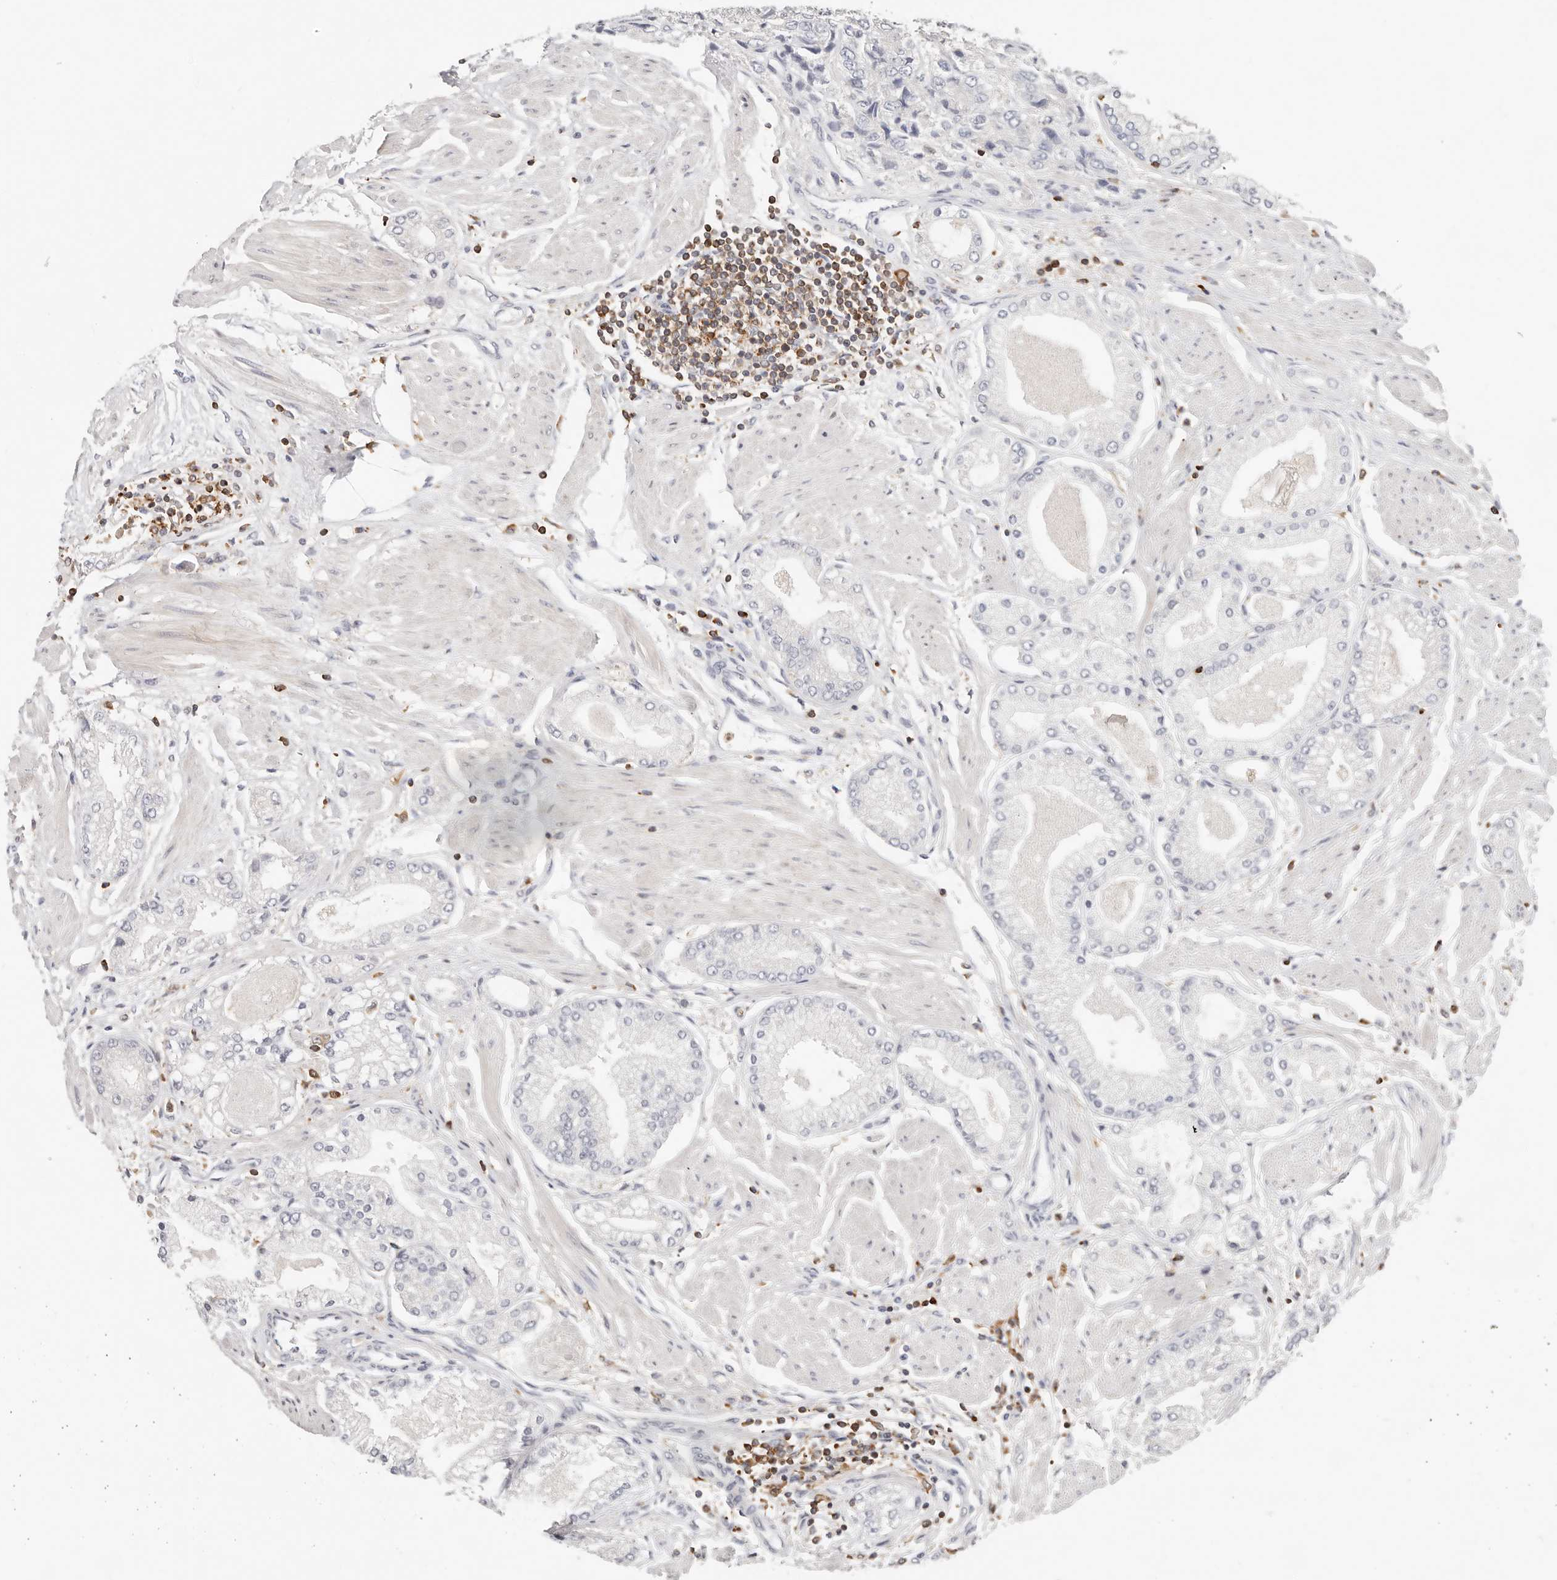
{"staining": {"intensity": "negative", "quantity": "none", "location": "none"}, "tissue": "prostate cancer", "cell_type": "Tumor cells", "image_type": "cancer", "snomed": [{"axis": "morphology", "description": "Adenocarcinoma, High grade"}, {"axis": "topography", "description": "Prostate"}], "caption": "Immunohistochemistry (IHC) image of prostate cancer stained for a protein (brown), which reveals no staining in tumor cells.", "gene": "TMEM63B", "patient": {"sex": "male", "age": 50}}